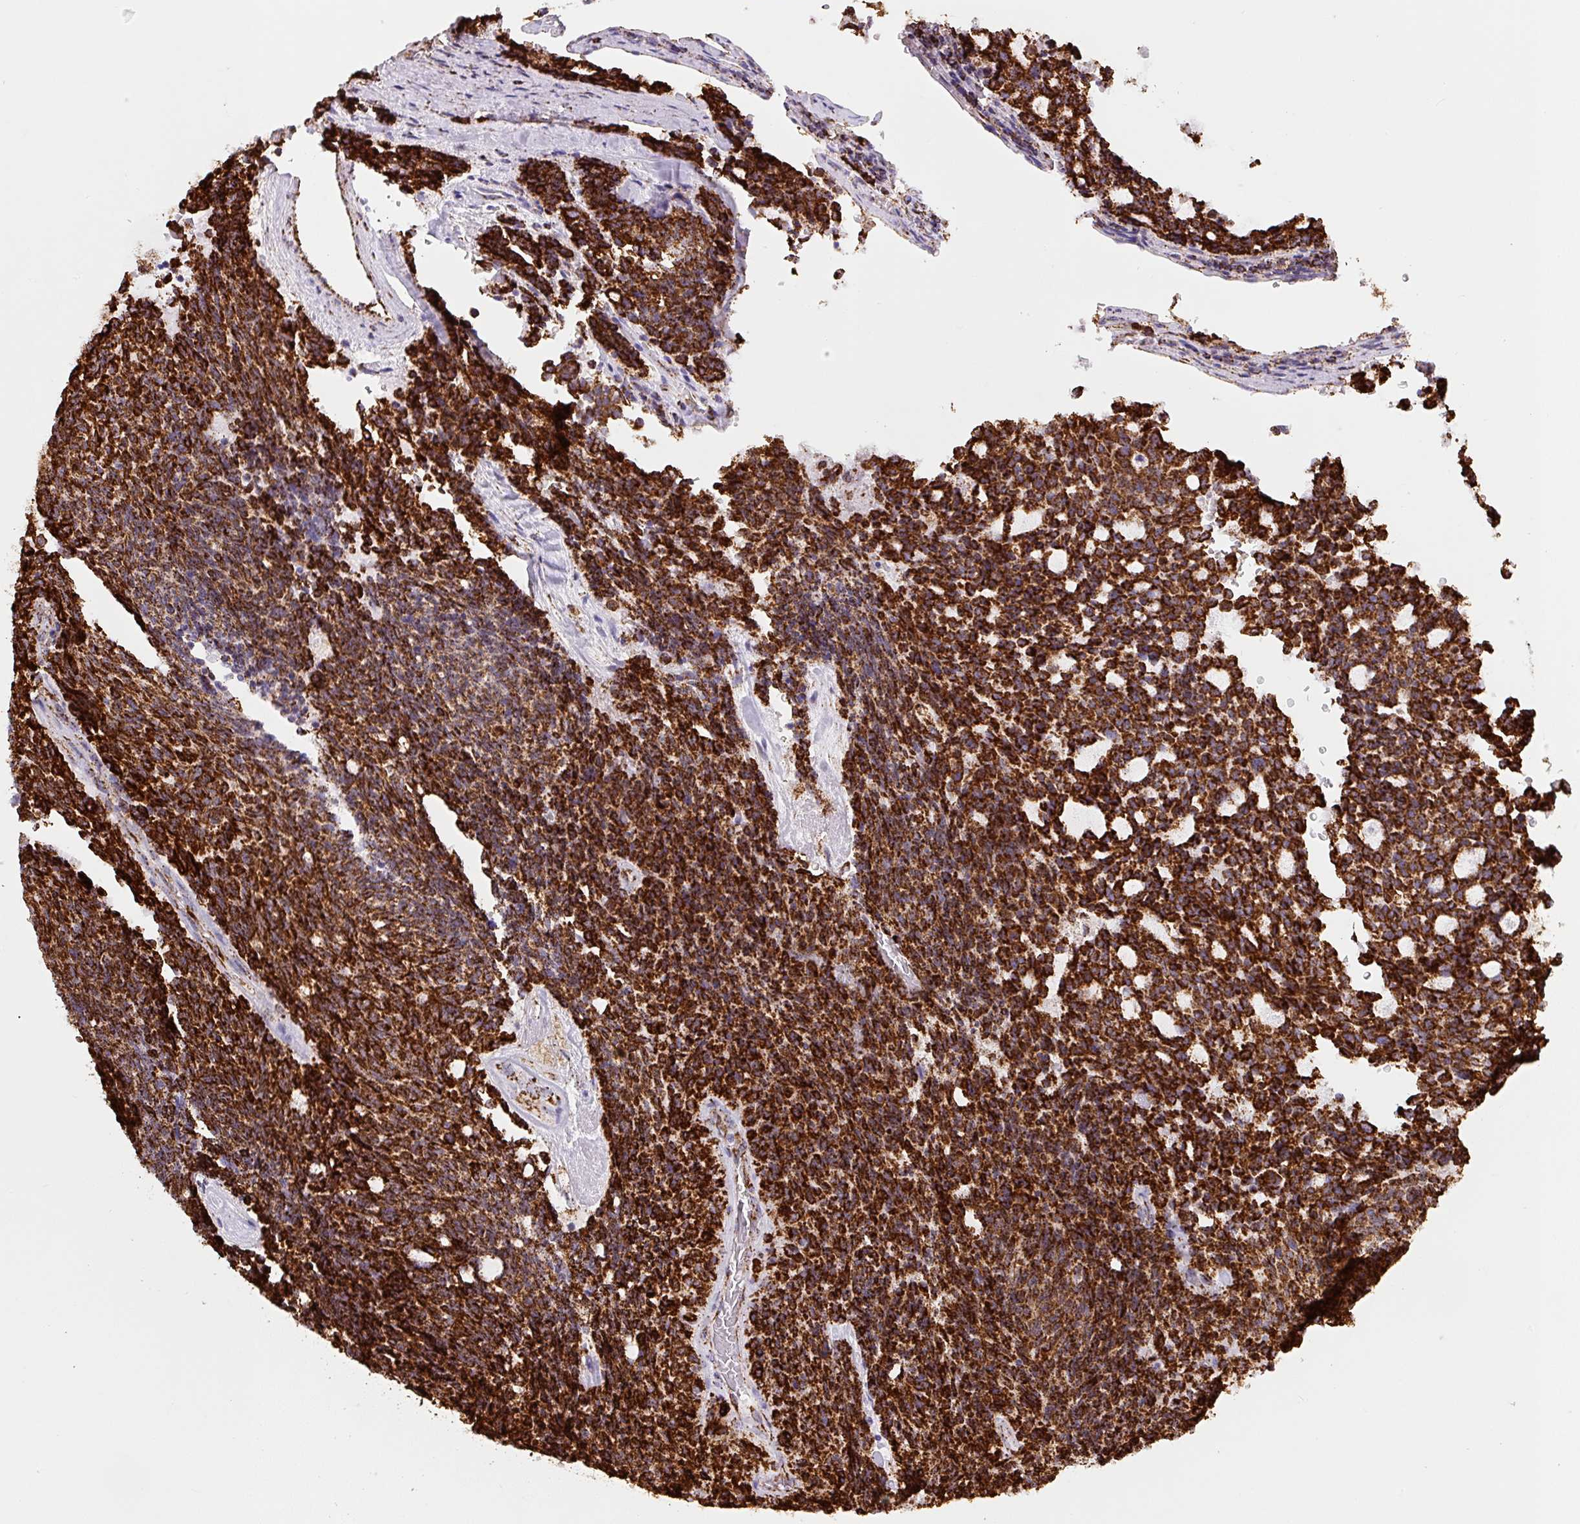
{"staining": {"intensity": "strong", "quantity": ">75%", "location": "cytoplasmic/membranous"}, "tissue": "carcinoid", "cell_type": "Tumor cells", "image_type": "cancer", "snomed": [{"axis": "morphology", "description": "Carcinoid, malignant, NOS"}, {"axis": "topography", "description": "Pancreas"}], "caption": "Protein staining by IHC displays strong cytoplasmic/membranous staining in about >75% of tumor cells in malignant carcinoid. The protein is stained brown, and the nuclei are stained in blue (DAB IHC with brightfield microscopy, high magnification).", "gene": "ATP5F1A", "patient": {"sex": "female", "age": 54}}